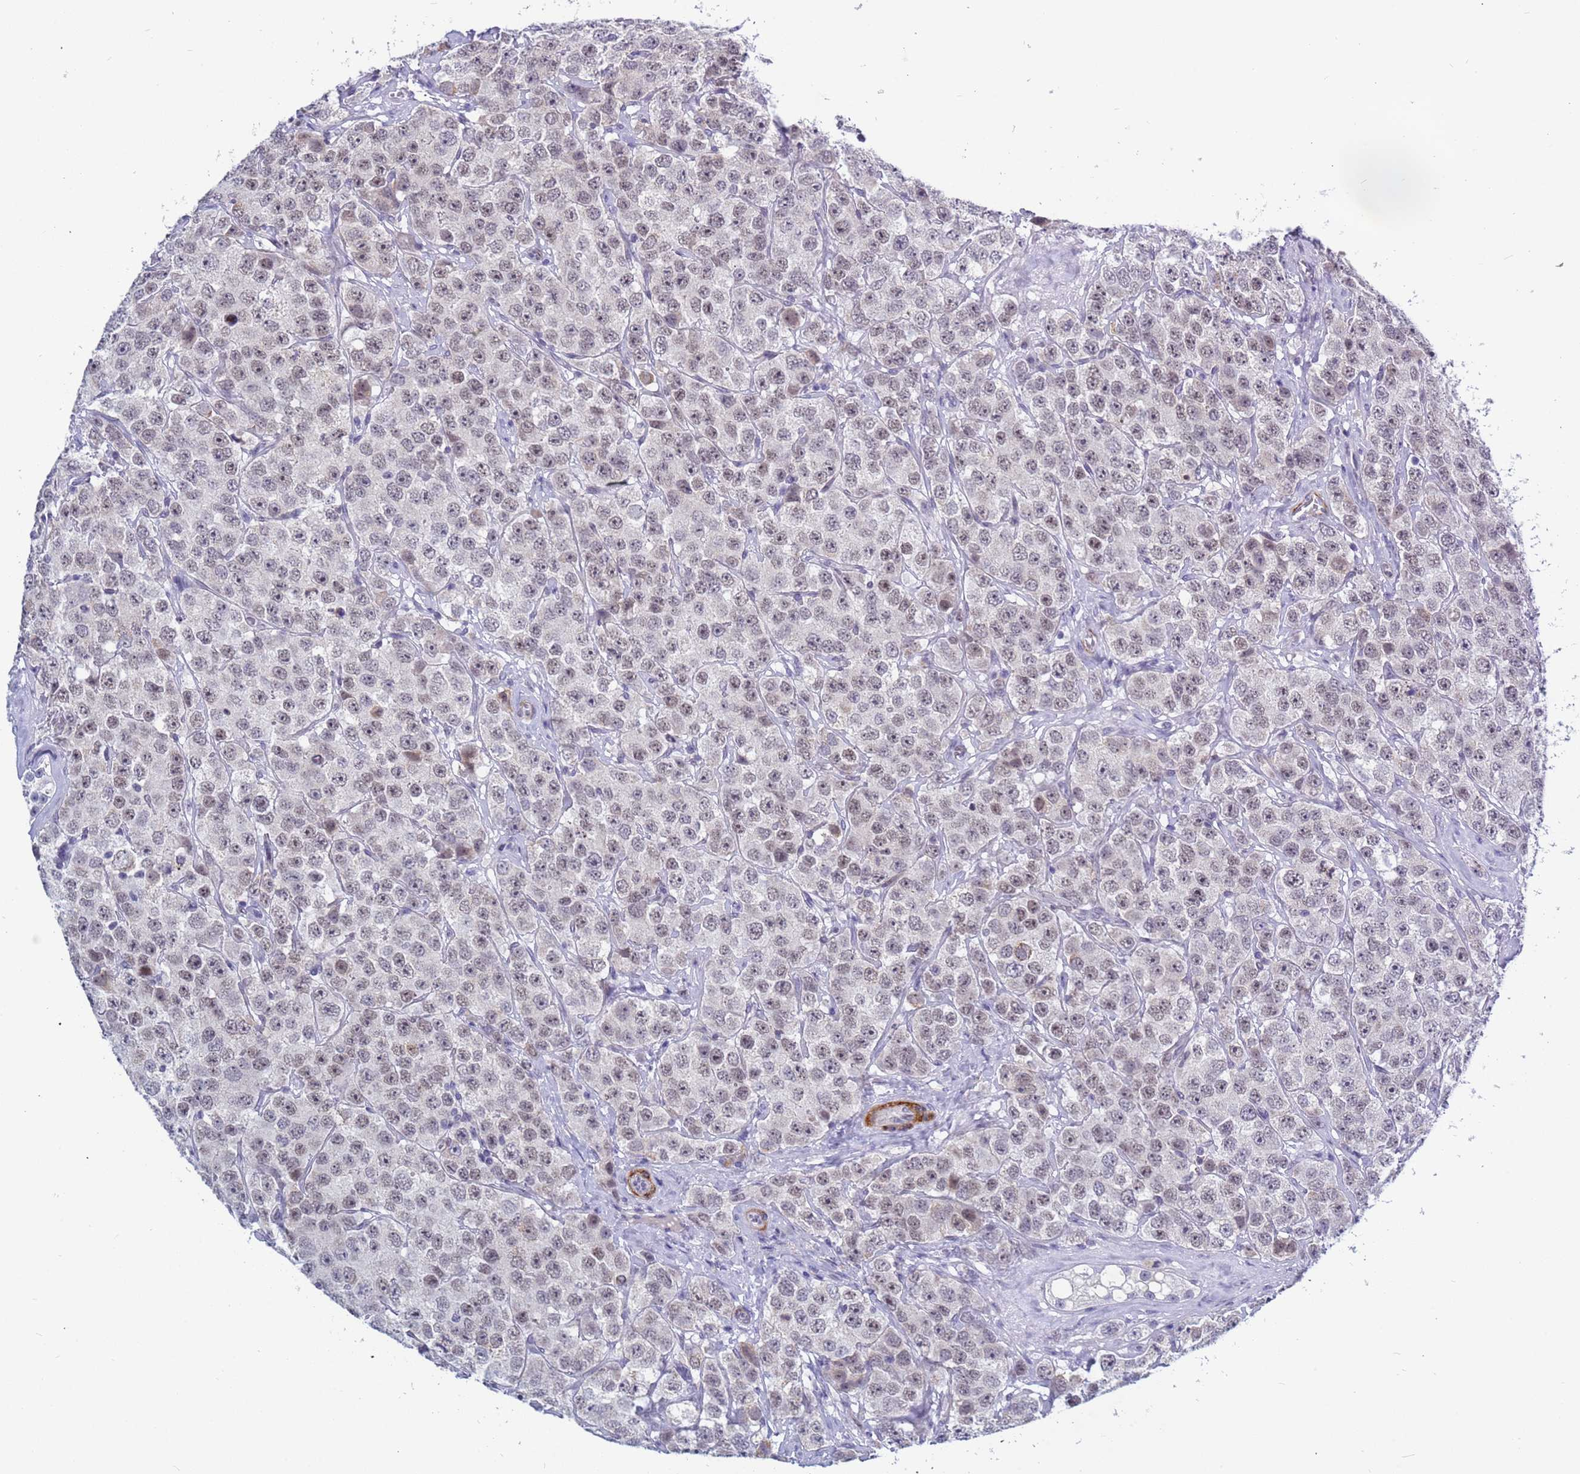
{"staining": {"intensity": "weak", "quantity": ">75%", "location": "nuclear"}, "tissue": "testis cancer", "cell_type": "Tumor cells", "image_type": "cancer", "snomed": [{"axis": "morphology", "description": "Seminoma, NOS"}, {"axis": "topography", "description": "Testis"}], "caption": "High-magnification brightfield microscopy of testis seminoma stained with DAB (brown) and counterstained with hematoxylin (blue). tumor cells exhibit weak nuclear staining is seen in approximately>75% of cells. Using DAB (brown) and hematoxylin (blue) stains, captured at high magnification using brightfield microscopy.", "gene": "CXorf65", "patient": {"sex": "male", "age": 28}}